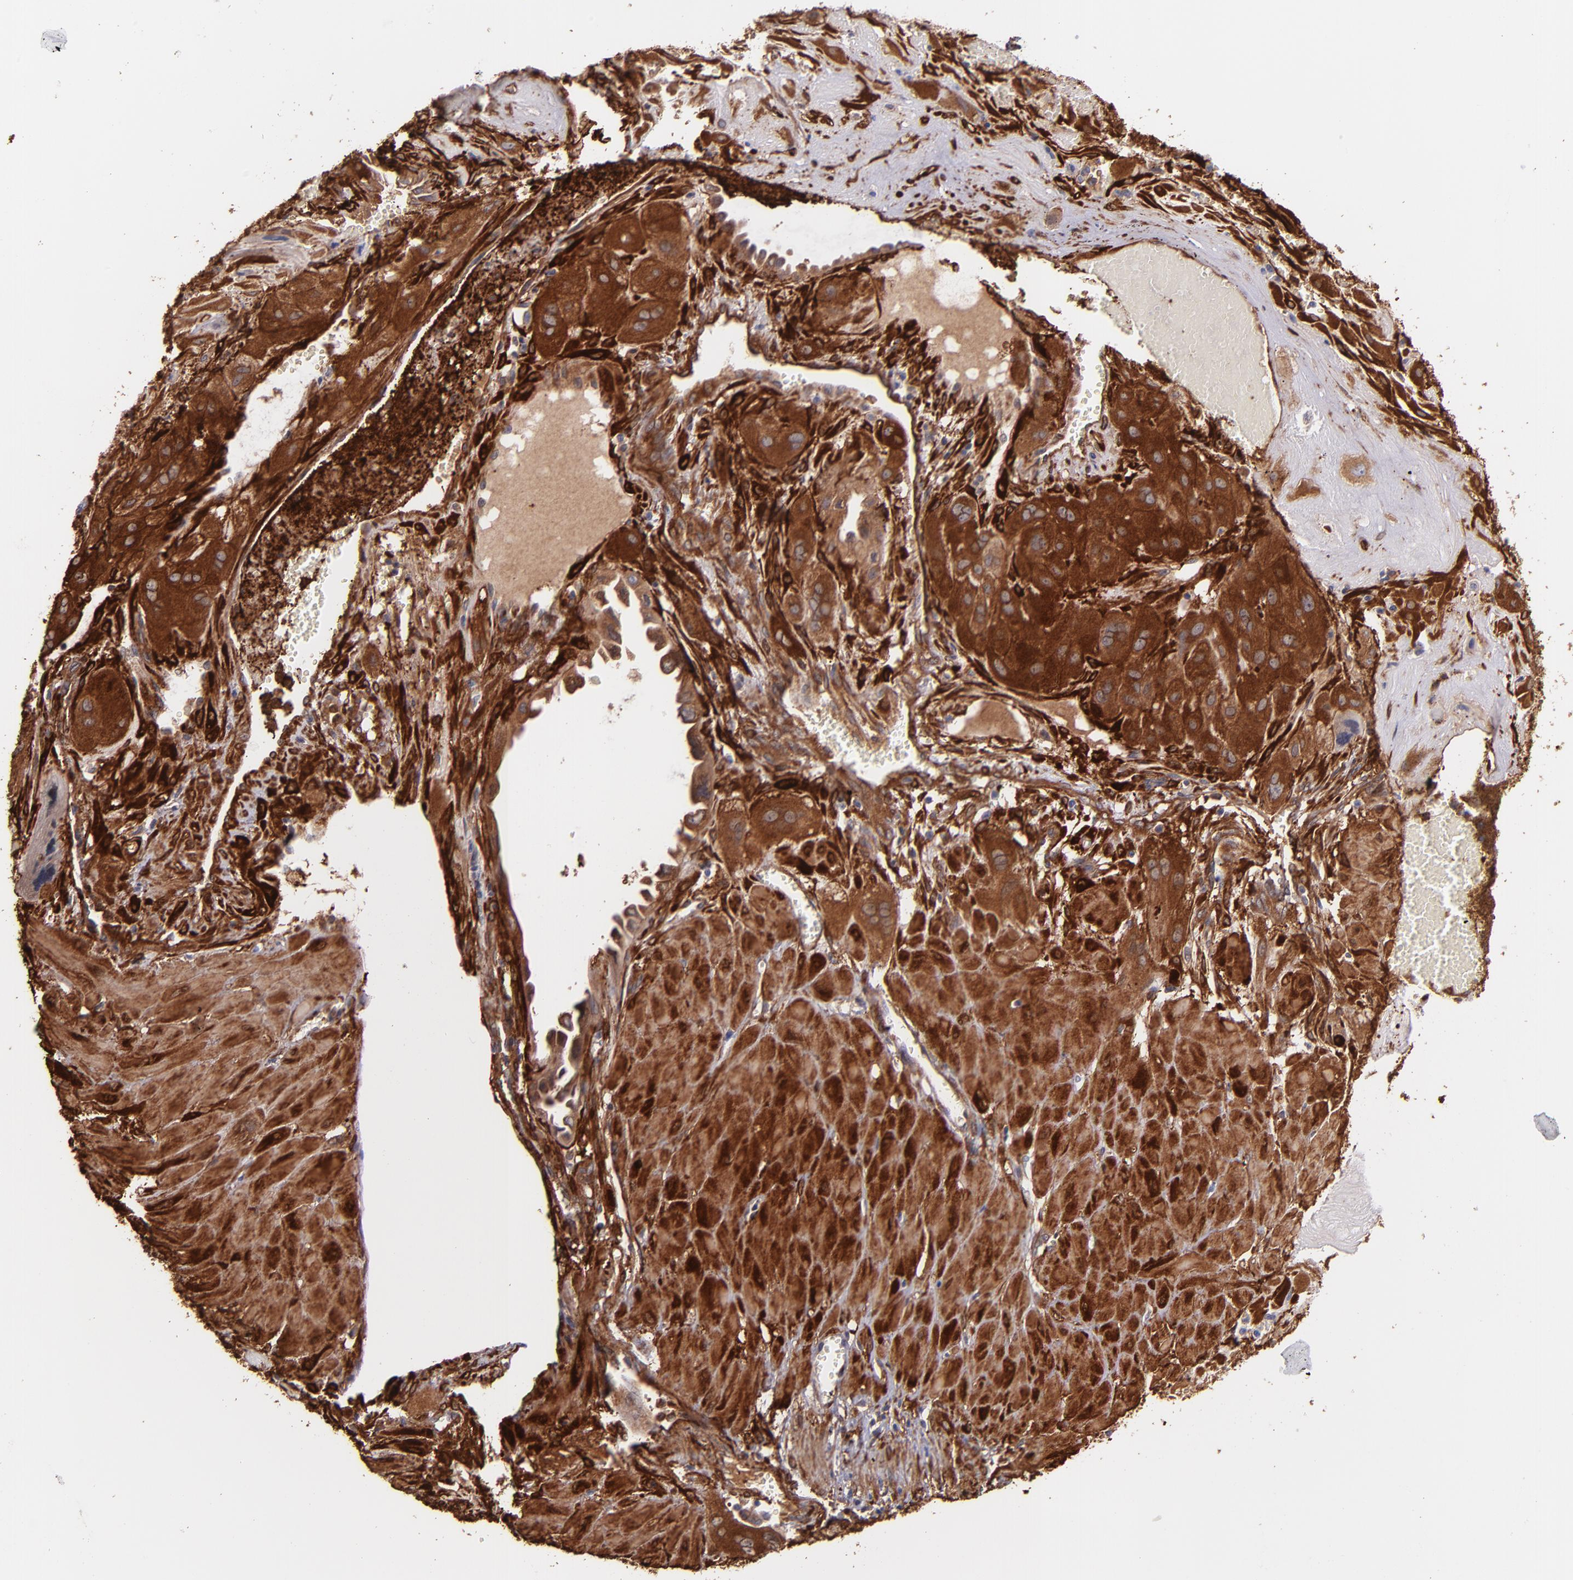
{"staining": {"intensity": "strong", "quantity": ">75%", "location": "cytoplasmic/membranous"}, "tissue": "cervical cancer", "cell_type": "Tumor cells", "image_type": "cancer", "snomed": [{"axis": "morphology", "description": "Squamous cell carcinoma, NOS"}, {"axis": "topography", "description": "Cervix"}], "caption": "Immunohistochemistry (IHC) (DAB (3,3'-diaminobenzidine)) staining of squamous cell carcinoma (cervical) exhibits strong cytoplasmic/membranous protein staining in approximately >75% of tumor cells. The protein is shown in brown color, while the nuclei are stained blue.", "gene": "VCL", "patient": {"sex": "female", "age": 34}}